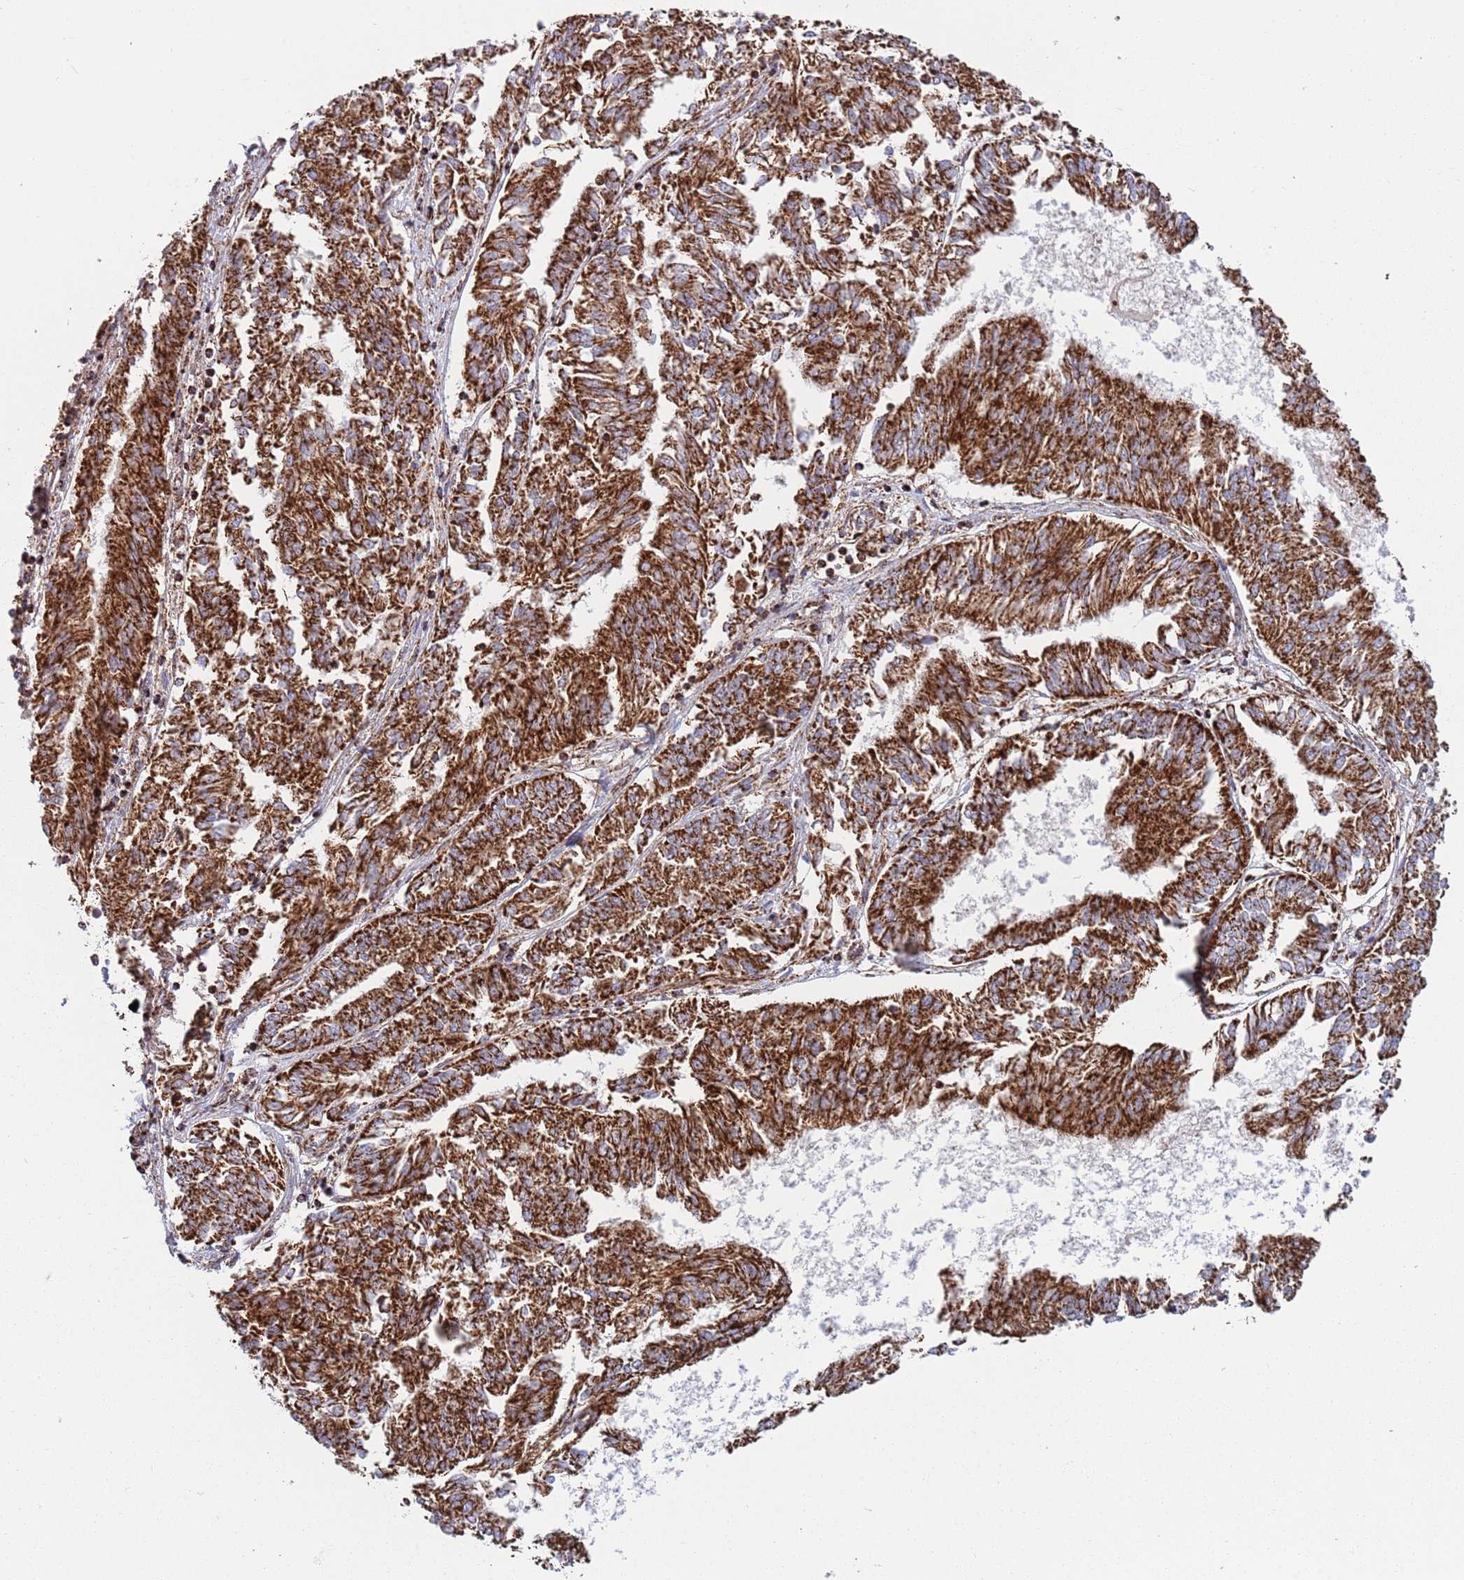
{"staining": {"intensity": "strong", "quantity": ">75%", "location": "cytoplasmic/membranous"}, "tissue": "endometrial cancer", "cell_type": "Tumor cells", "image_type": "cancer", "snomed": [{"axis": "morphology", "description": "Adenocarcinoma, NOS"}, {"axis": "topography", "description": "Endometrium"}], "caption": "A high amount of strong cytoplasmic/membranous staining is identified in about >75% of tumor cells in endometrial adenocarcinoma tissue.", "gene": "ATP5PD", "patient": {"sex": "female", "age": 58}}